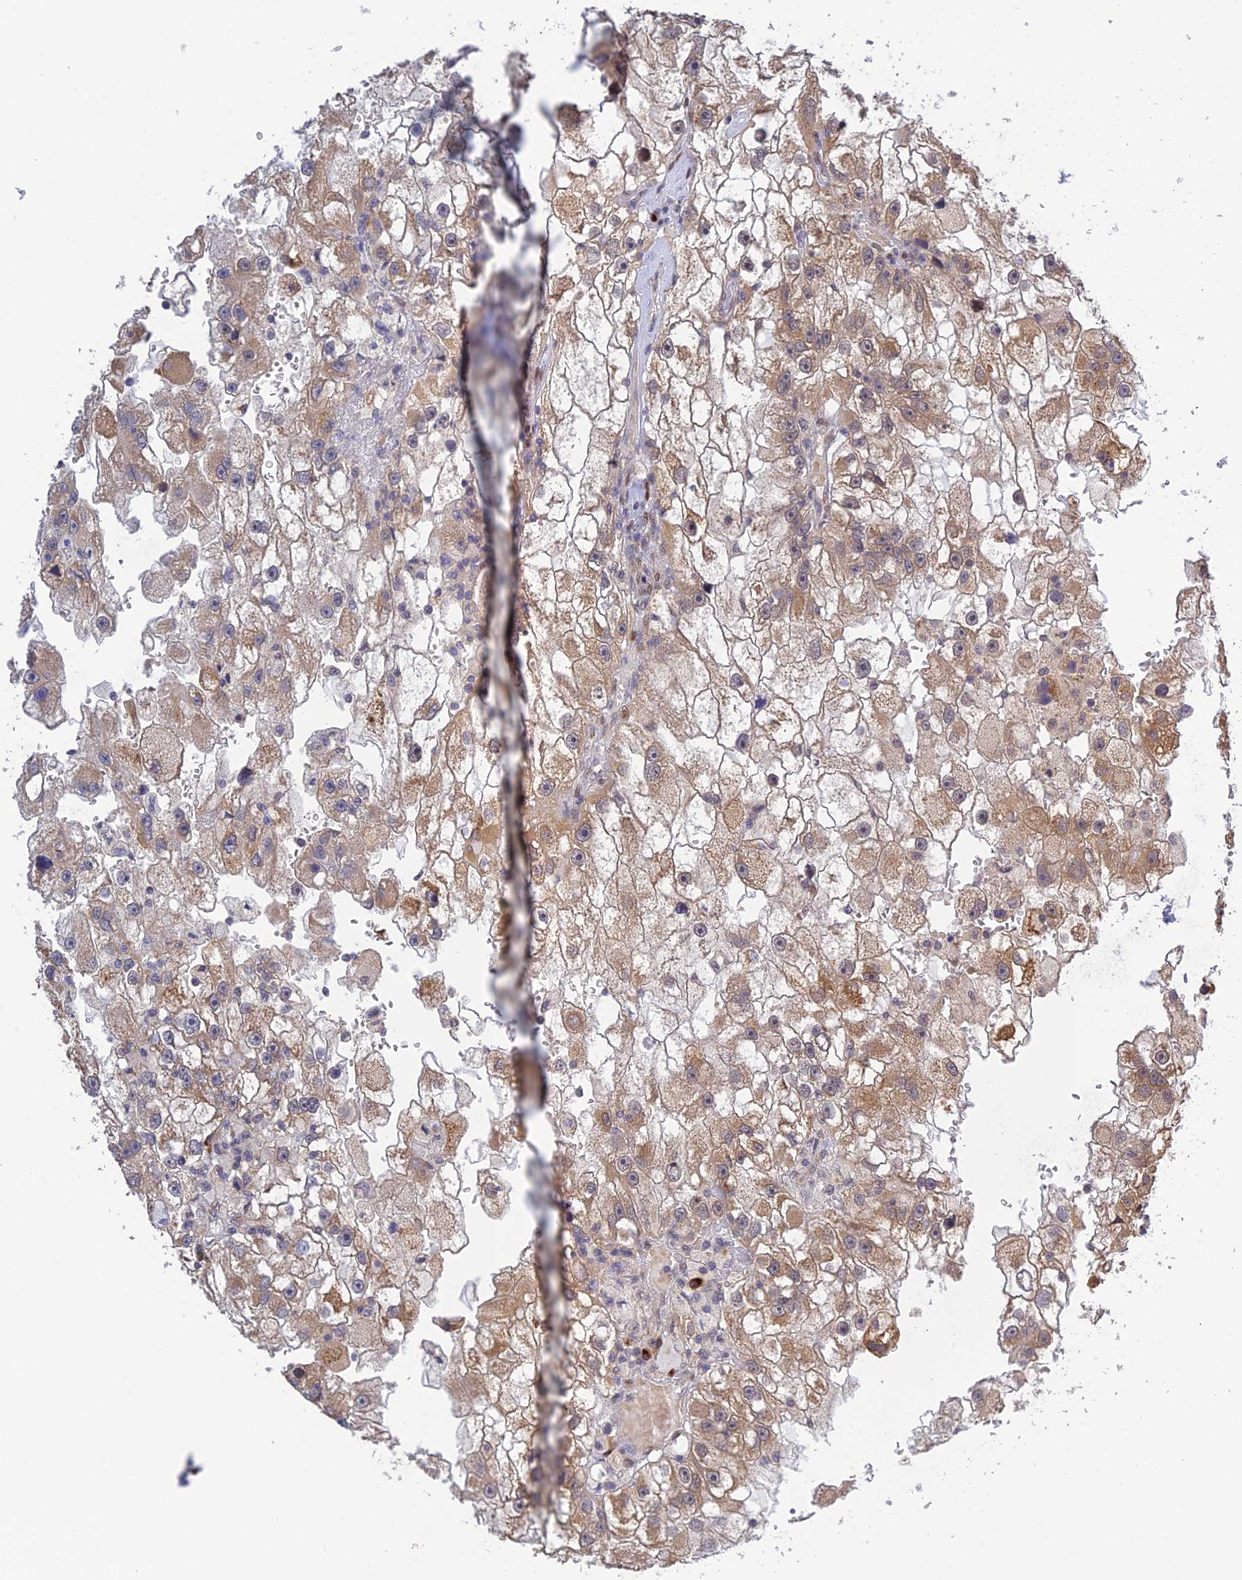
{"staining": {"intensity": "moderate", "quantity": ">75%", "location": "cytoplasmic/membranous"}, "tissue": "renal cancer", "cell_type": "Tumor cells", "image_type": "cancer", "snomed": [{"axis": "morphology", "description": "Adenocarcinoma, NOS"}, {"axis": "topography", "description": "Kidney"}], "caption": "This micrograph exhibits renal adenocarcinoma stained with IHC to label a protein in brown. The cytoplasmic/membranous of tumor cells show moderate positivity for the protein. Nuclei are counter-stained blue.", "gene": "SNX17", "patient": {"sex": "male", "age": 63}}